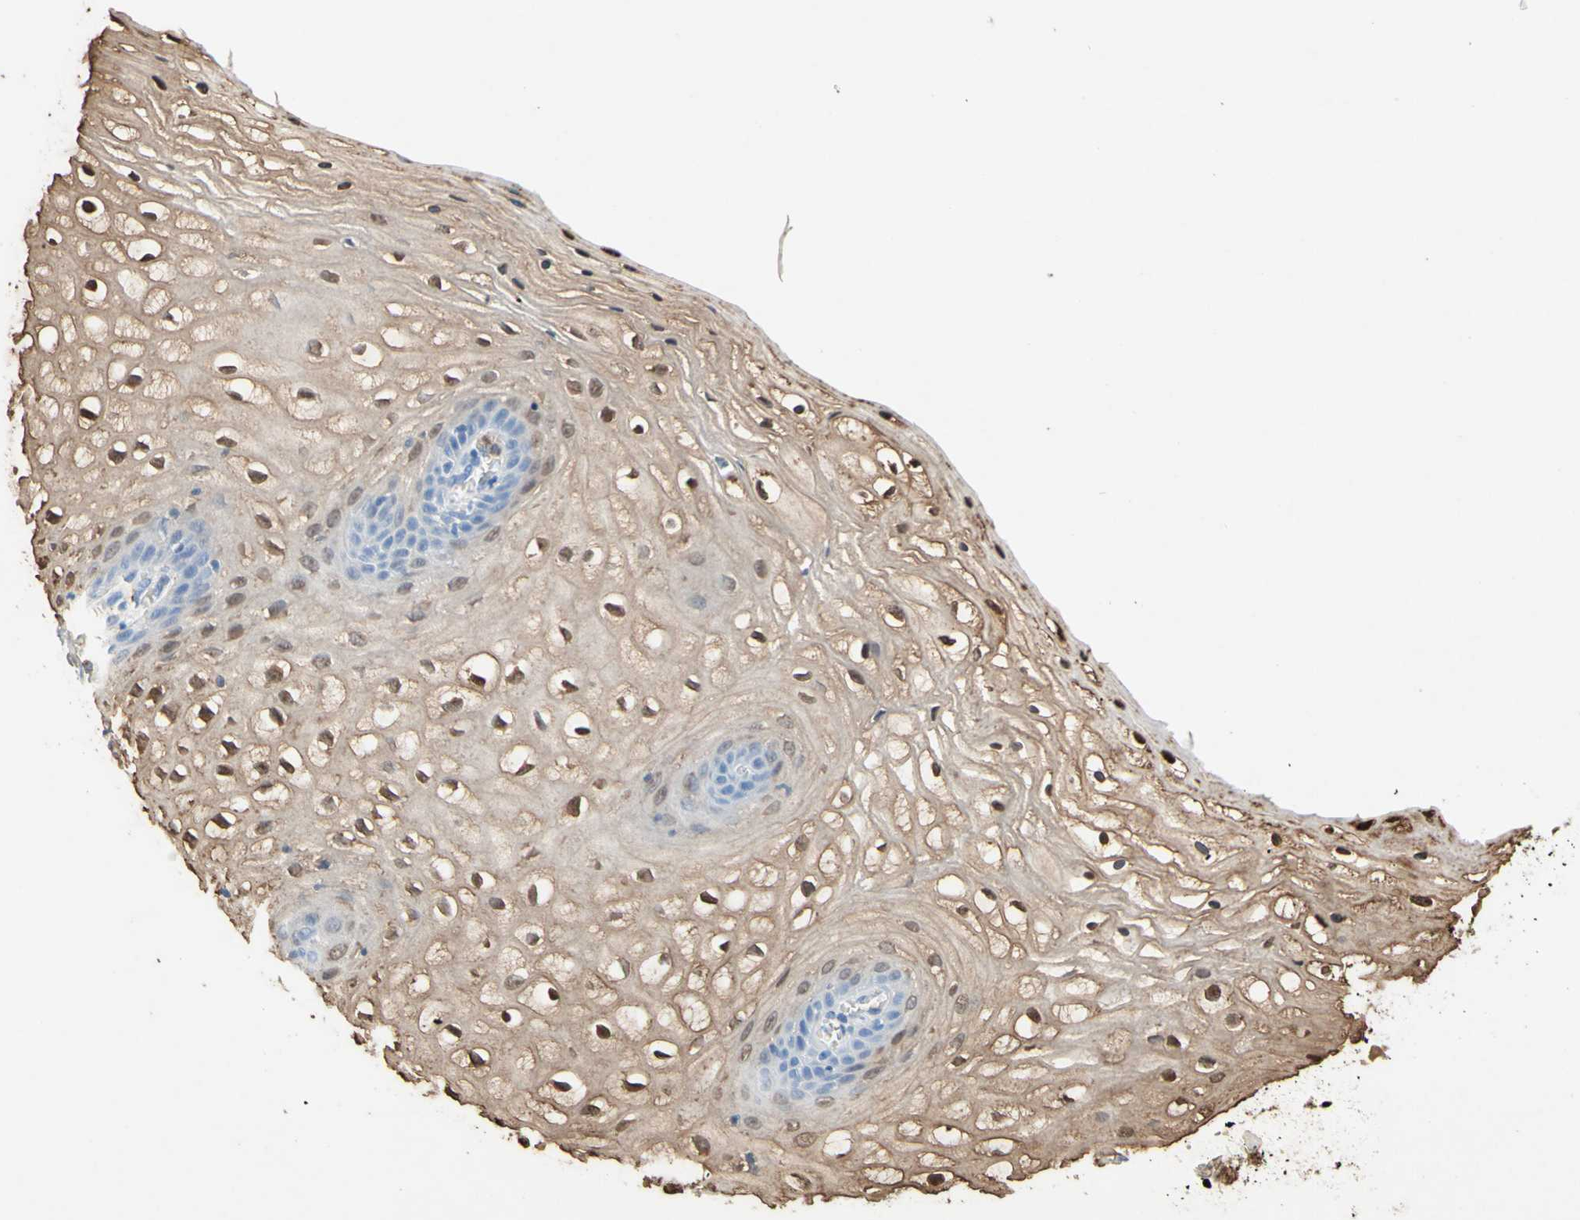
{"staining": {"intensity": "moderate", "quantity": "25%-75%", "location": "cytoplasmic/membranous,nuclear"}, "tissue": "vagina", "cell_type": "Squamous epithelial cells", "image_type": "normal", "snomed": [{"axis": "morphology", "description": "Normal tissue, NOS"}, {"axis": "topography", "description": "Vagina"}], "caption": "Immunohistochemical staining of normal vagina displays moderate cytoplasmic/membranous,nuclear protein staining in approximately 25%-75% of squamous epithelial cells. (DAB (3,3'-diaminobenzidine) = brown stain, brightfield microscopy at high magnification).", "gene": "NFKBIZ", "patient": {"sex": "female", "age": 34}}